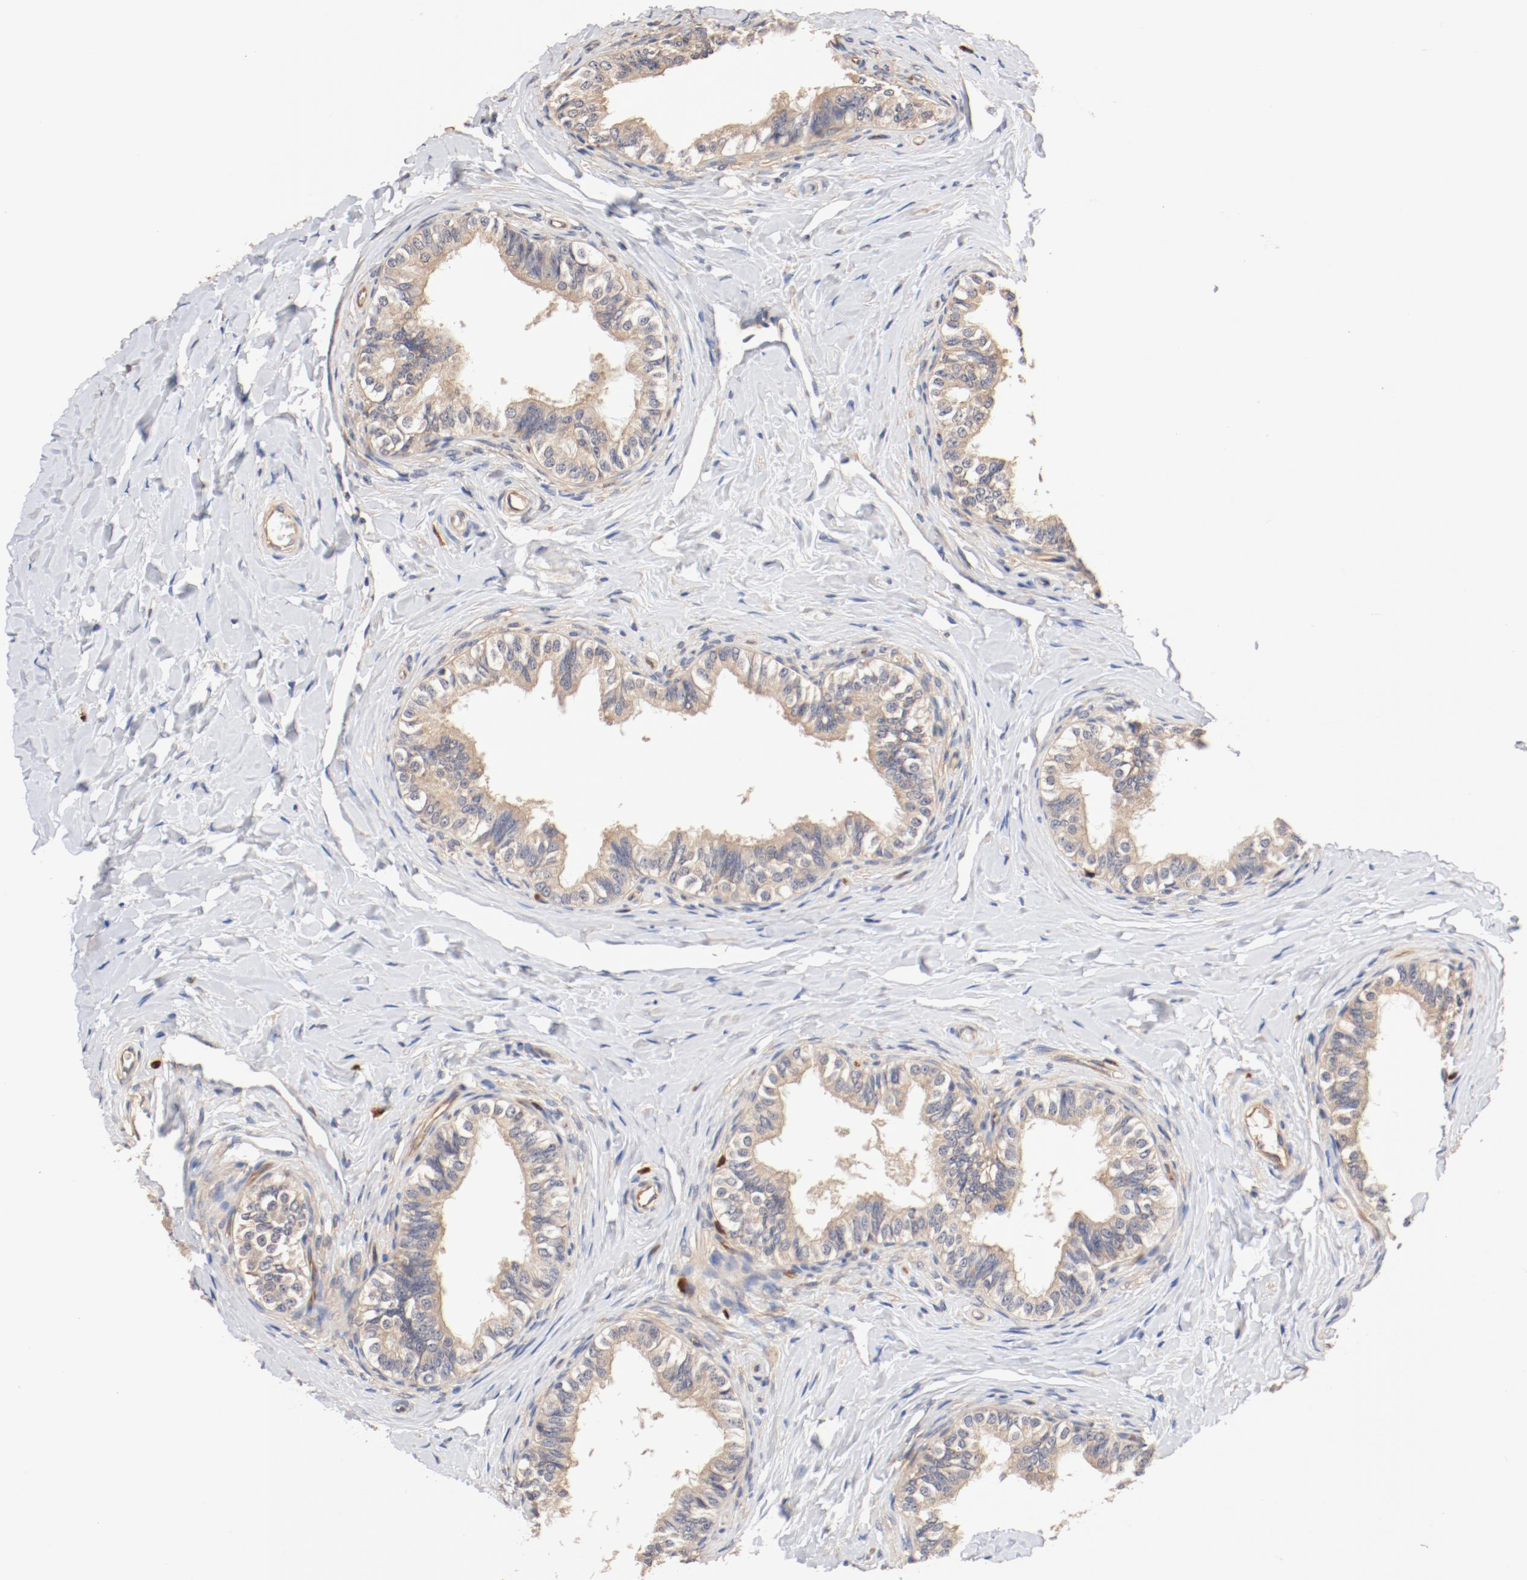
{"staining": {"intensity": "moderate", "quantity": ">75%", "location": "cytoplasmic/membranous"}, "tissue": "epididymis", "cell_type": "Glandular cells", "image_type": "normal", "snomed": [{"axis": "morphology", "description": "Normal tissue, NOS"}, {"axis": "topography", "description": "Soft tissue"}, {"axis": "topography", "description": "Epididymis"}], "caption": "DAB (3,3'-diaminobenzidine) immunohistochemical staining of benign human epididymis shows moderate cytoplasmic/membranous protein positivity in about >75% of glandular cells. The staining is performed using DAB brown chromogen to label protein expression. The nuclei are counter-stained blue using hematoxylin.", "gene": "UBE2J1", "patient": {"sex": "male", "age": 26}}